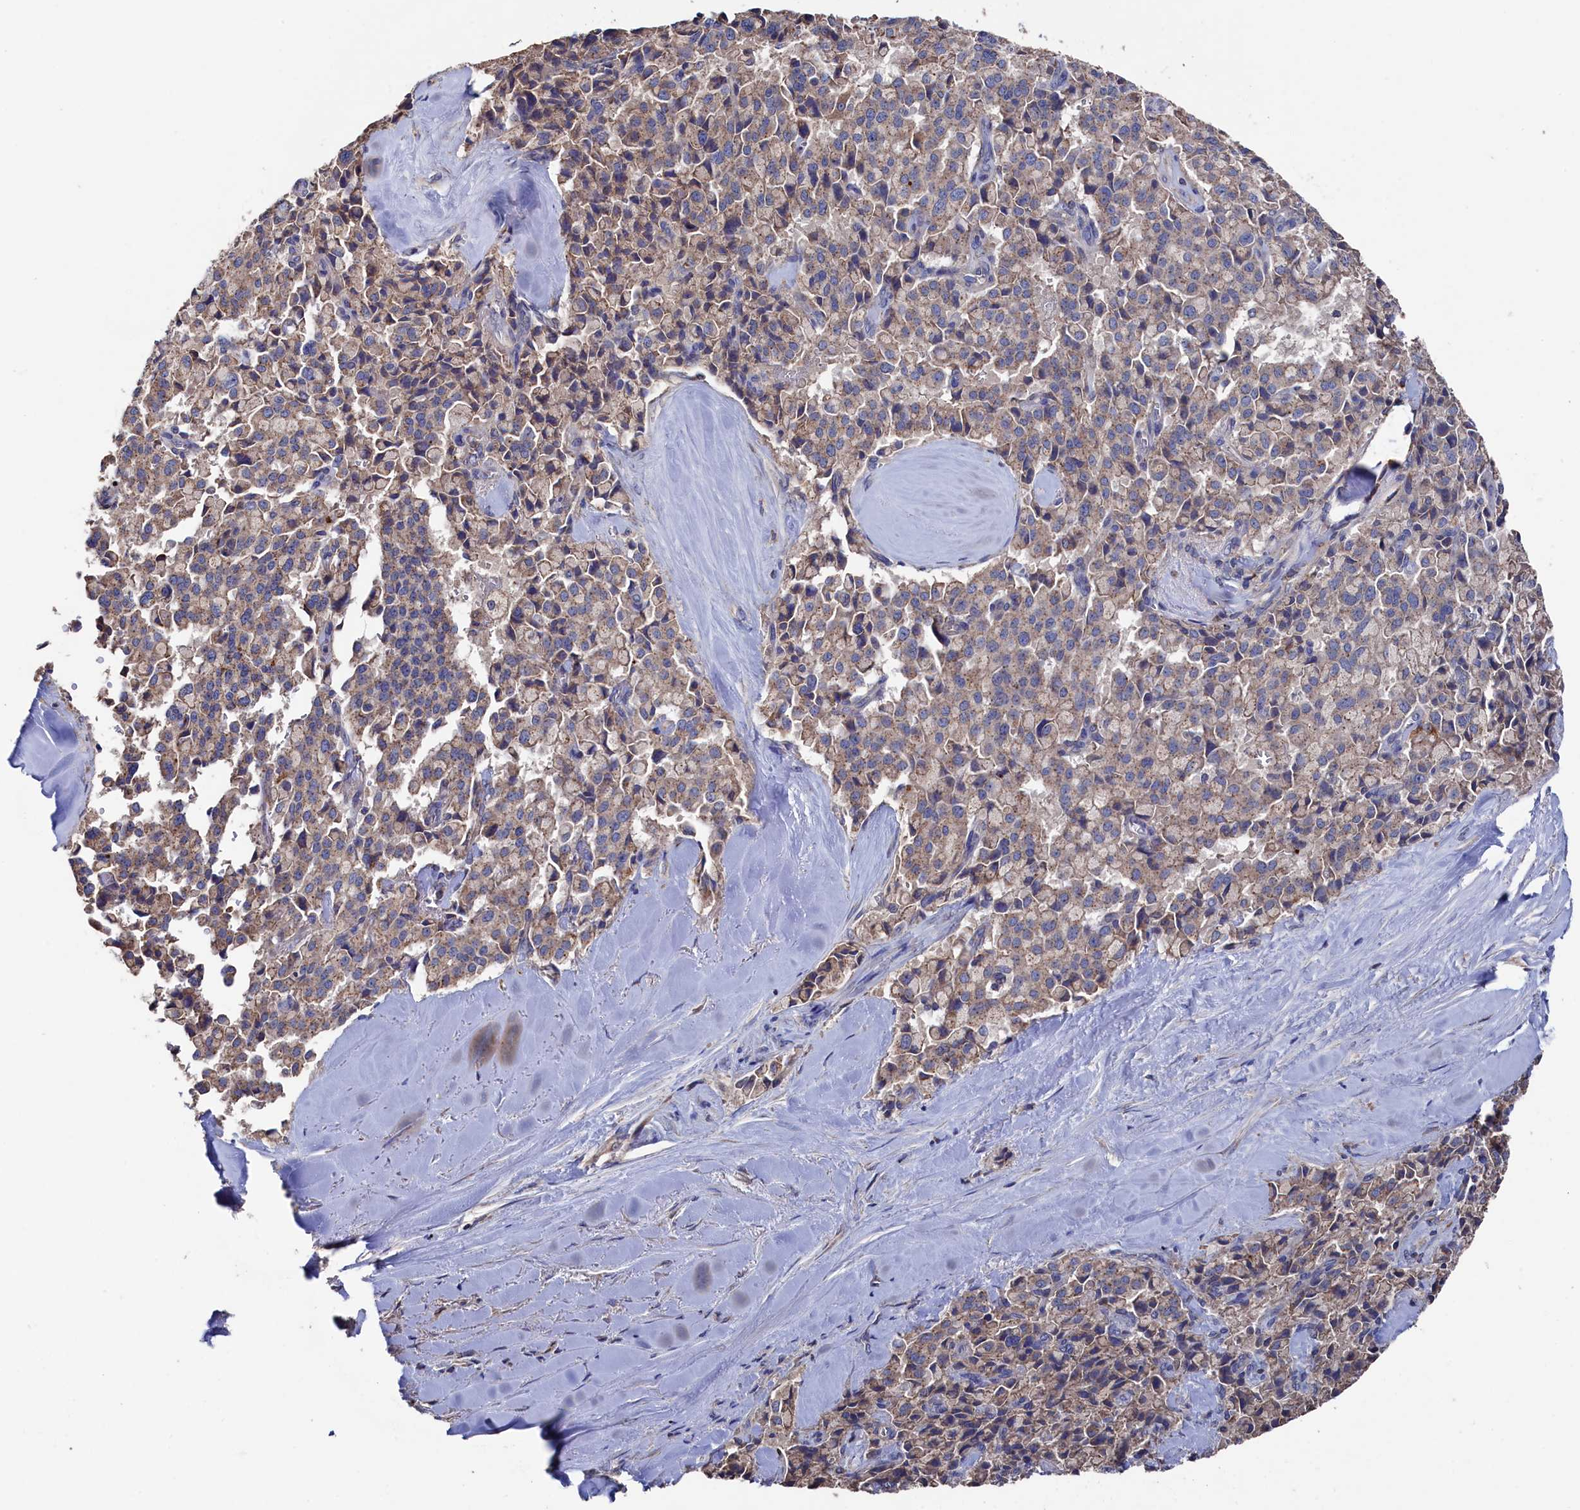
{"staining": {"intensity": "weak", "quantity": ">75%", "location": "cytoplasmic/membranous"}, "tissue": "pancreatic cancer", "cell_type": "Tumor cells", "image_type": "cancer", "snomed": [{"axis": "morphology", "description": "Adenocarcinoma, NOS"}, {"axis": "topography", "description": "Pancreas"}], "caption": "Protein staining of pancreatic cancer (adenocarcinoma) tissue reveals weak cytoplasmic/membranous staining in approximately >75% of tumor cells.", "gene": "TK2", "patient": {"sex": "male", "age": 65}}